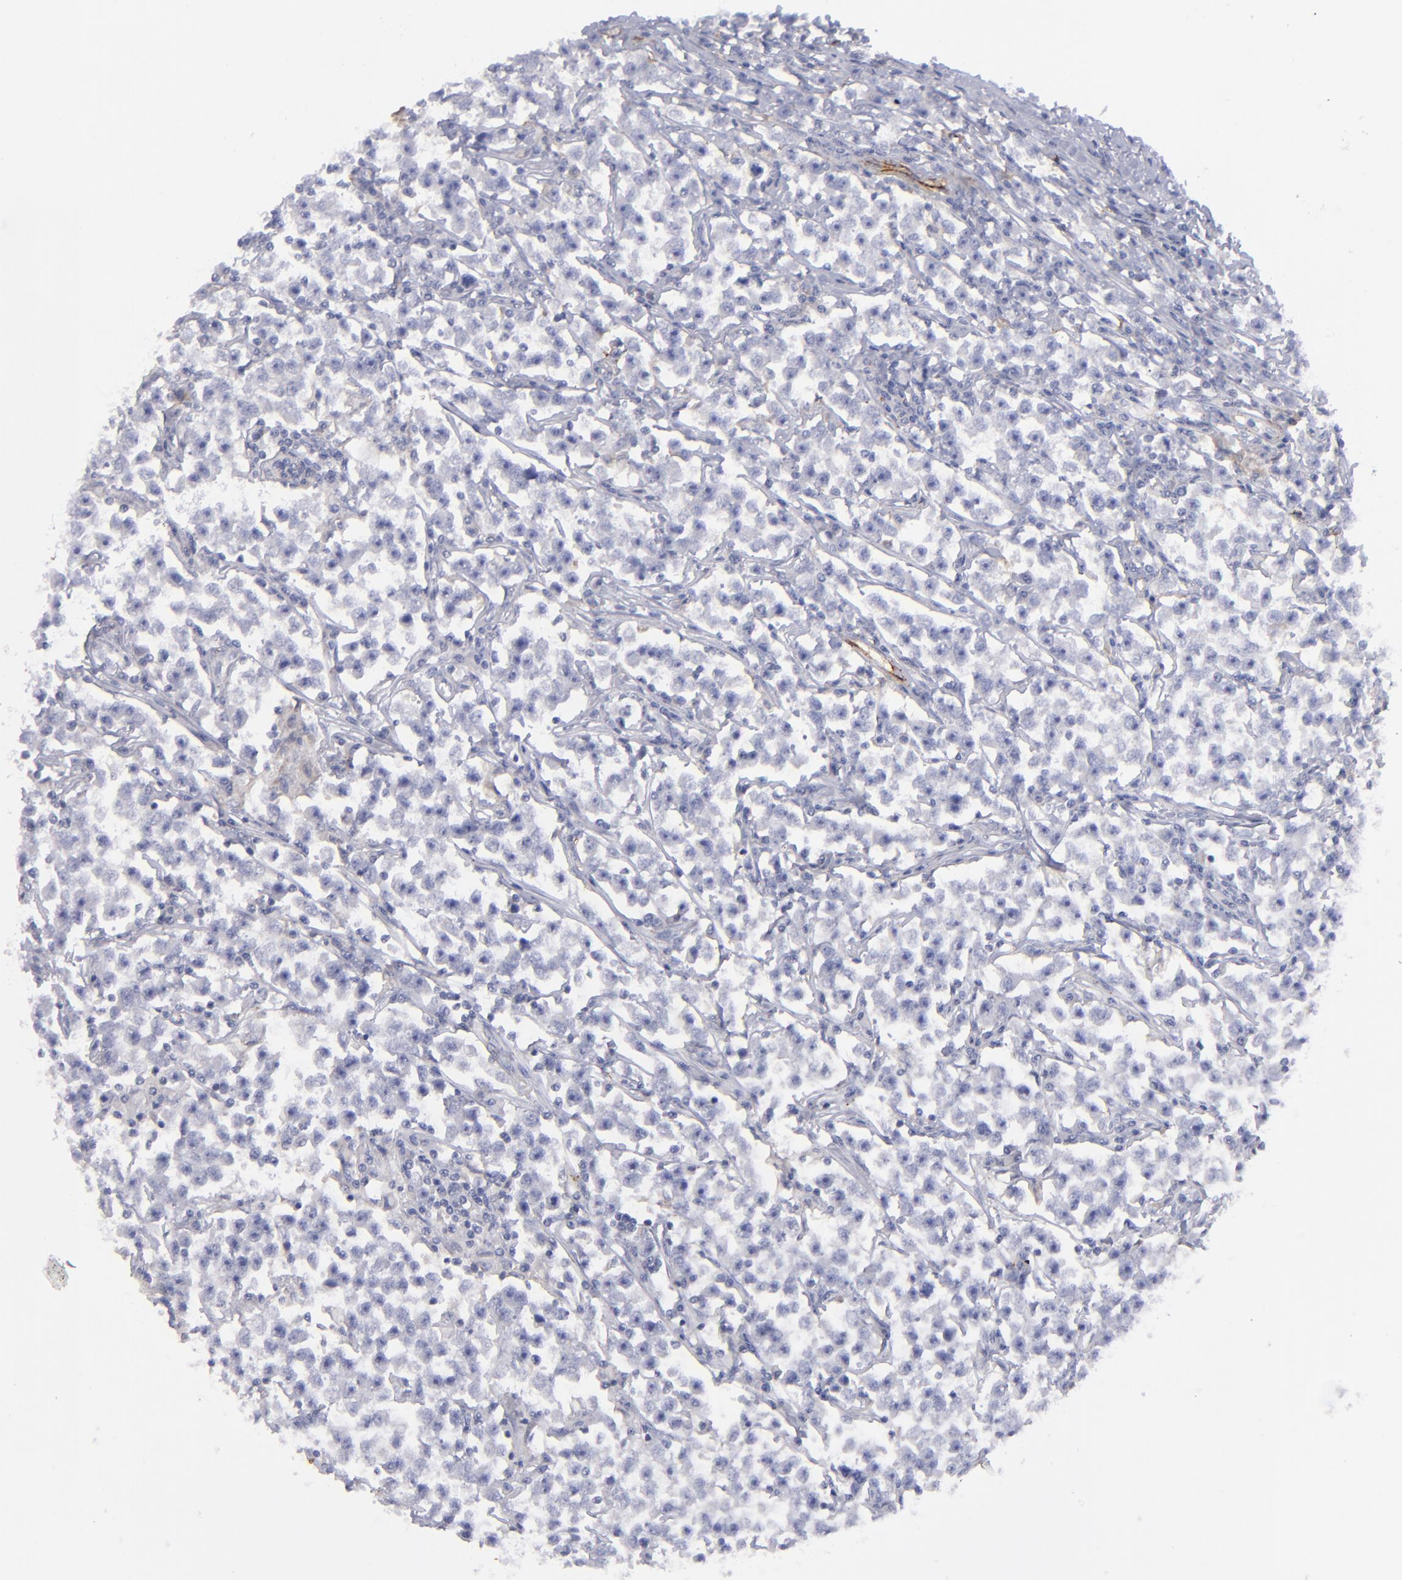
{"staining": {"intensity": "negative", "quantity": "none", "location": "none"}, "tissue": "testis cancer", "cell_type": "Tumor cells", "image_type": "cancer", "snomed": [{"axis": "morphology", "description": "Seminoma, NOS"}, {"axis": "topography", "description": "Testis"}], "caption": "Photomicrograph shows no protein staining in tumor cells of testis seminoma tissue. (Stains: DAB IHC with hematoxylin counter stain, Microscopy: brightfield microscopy at high magnification).", "gene": "MFGE8", "patient": {"sex": "male", "age": 33}}